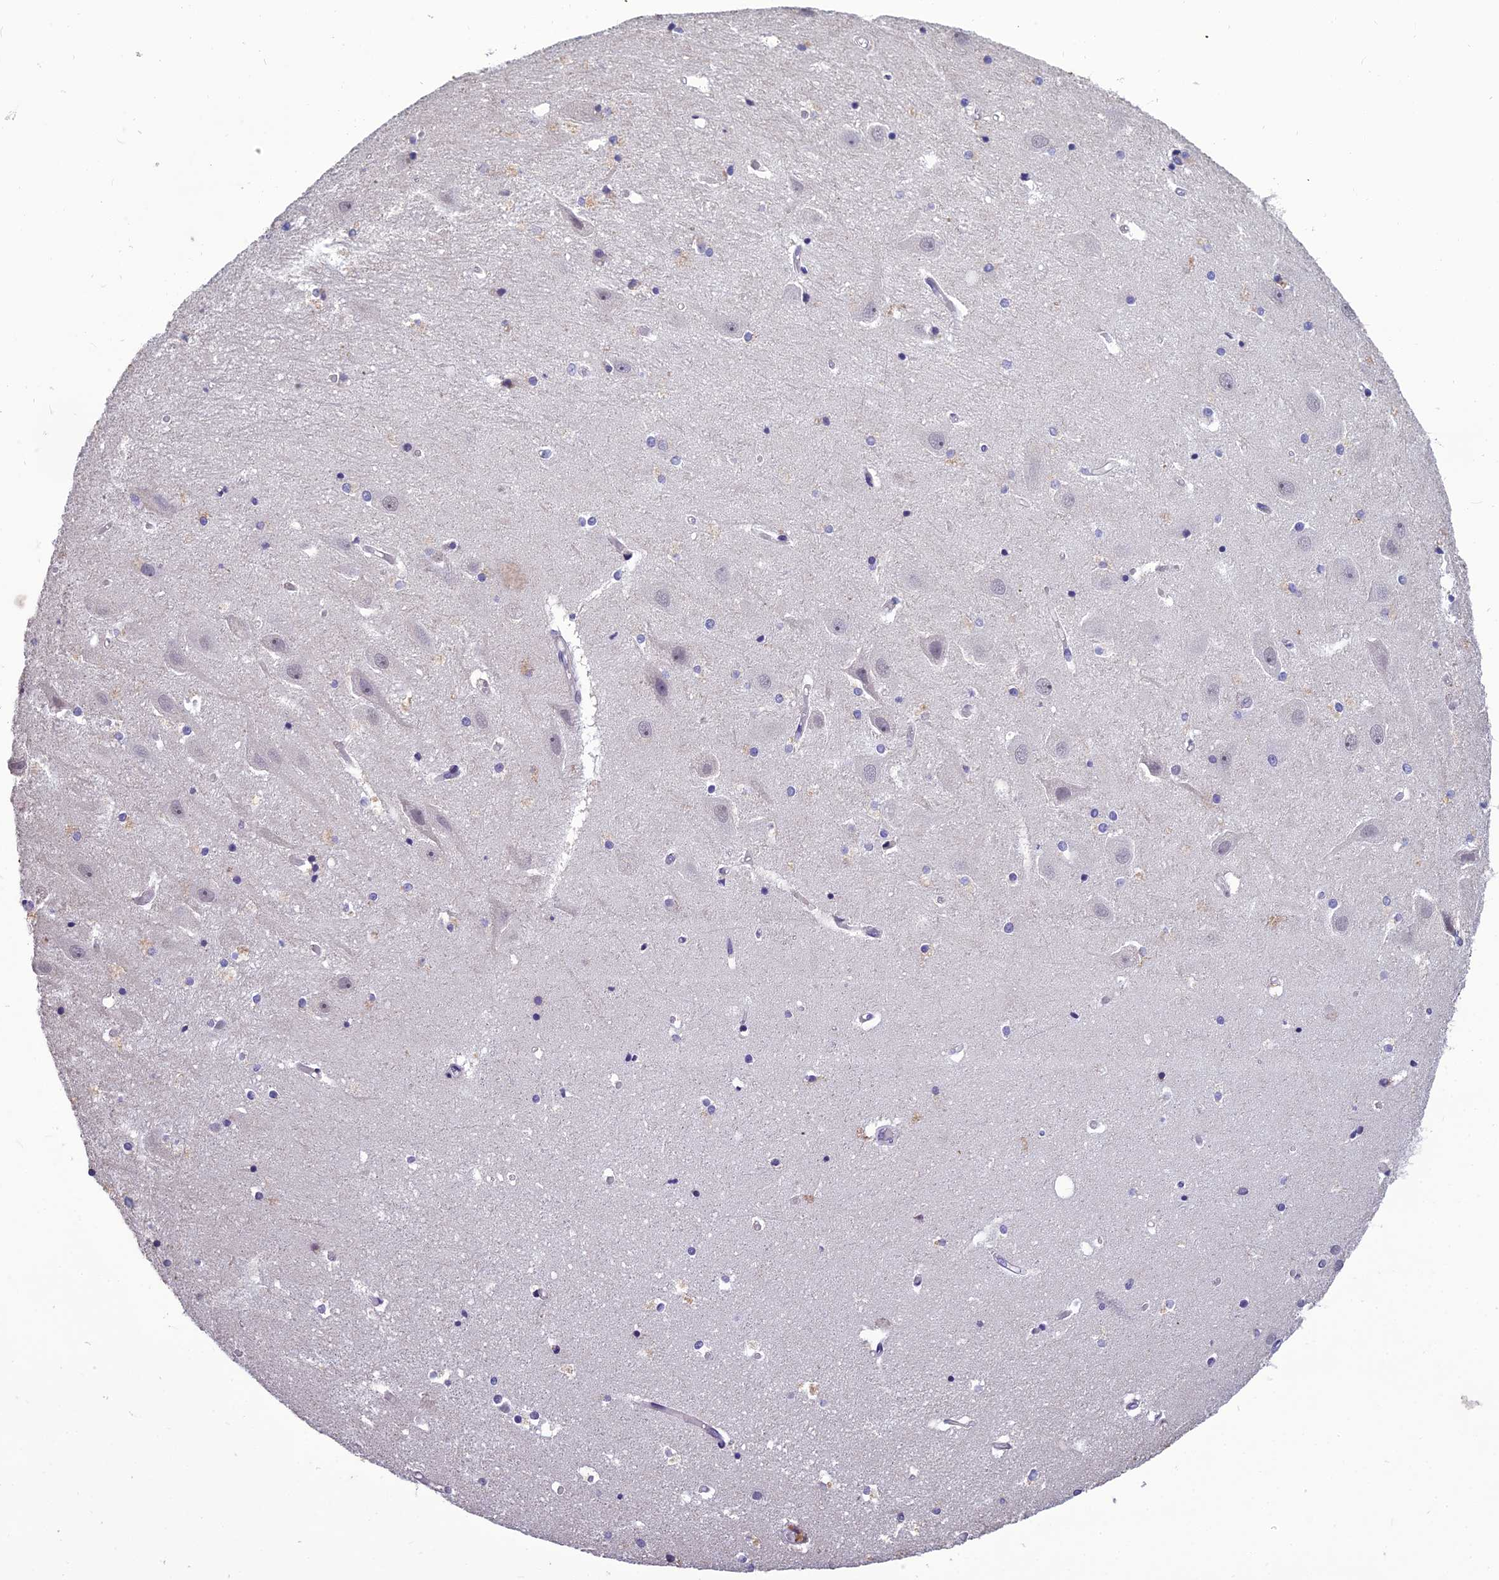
{"staining": {"intensity": "negative", "quantity": "none", "location": "none"}, "tissue": "hippocampus", "cell_type": "Glial cells", "image_type": "normal", "snomed": [{"axis": "morphology", "description": "Normal tissue, NOS"}, {"axis": "topography", "description": "Hippocampus"}], "caption": "Immunohistochemistry (IHC) of unremarkable human hippocampus reveals no positivity in glial cells. (Stains: DAB IHC with hematoxylin counter stain, Microscopy: brightfield microscopy at high magnification).", "gene": "GRWD1", "patient": {"sex": "female", "age": 52}}